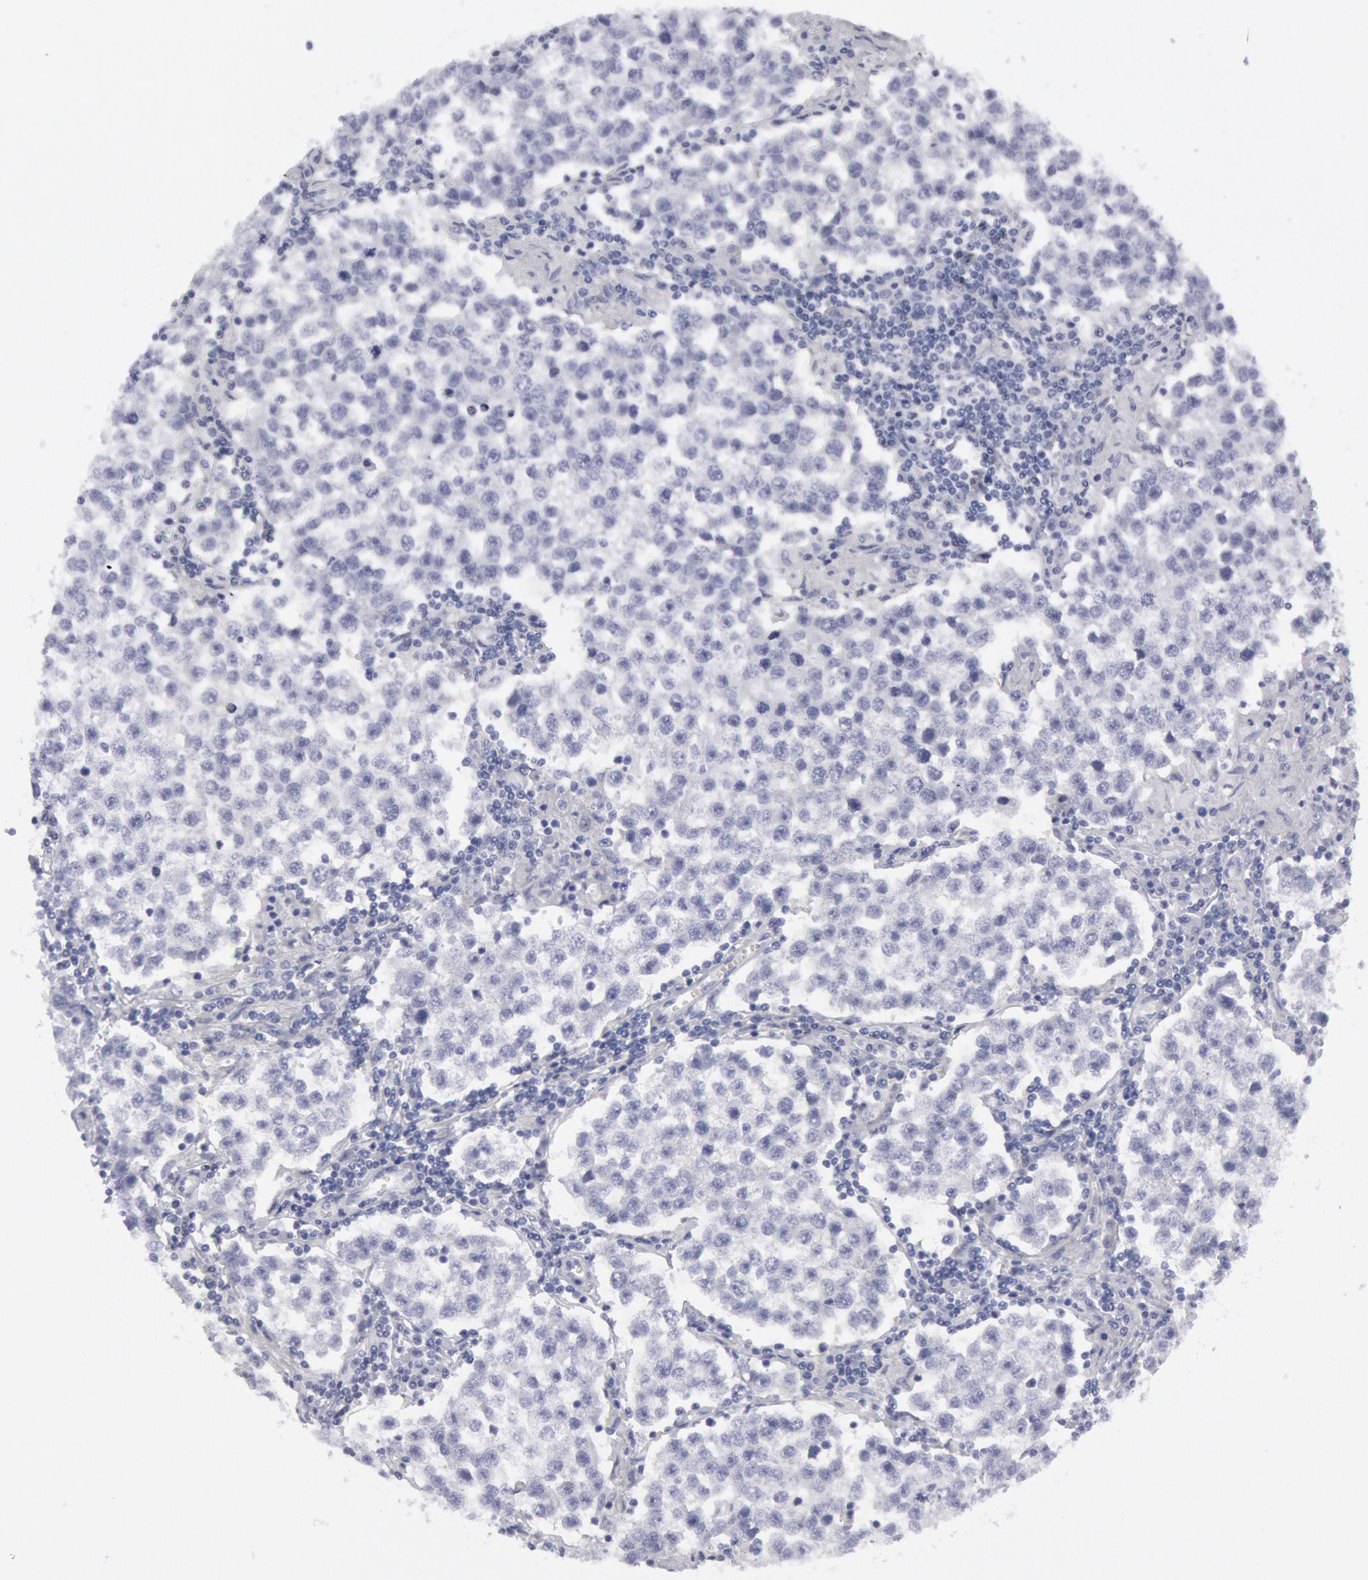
{"staining": {"intensity": "negative", "quantity": "none", "location": "none"}, "tissue": "testis cancer", "cell_type": "Tumor cells", "image_type": "cancer", "snomed": [{"axis": "morphology", "description": "Seminoma, NOS"}, {"axis": "topography", "description": "Testis"}], "caption": "This is a micrograph of immunohistochemistry staining of testis cancer, which shows no expression in tumor cells. (DAB IHC, high magnification).", "gene": "FHL1", "patient": {"sex": "male", "age": 36}}